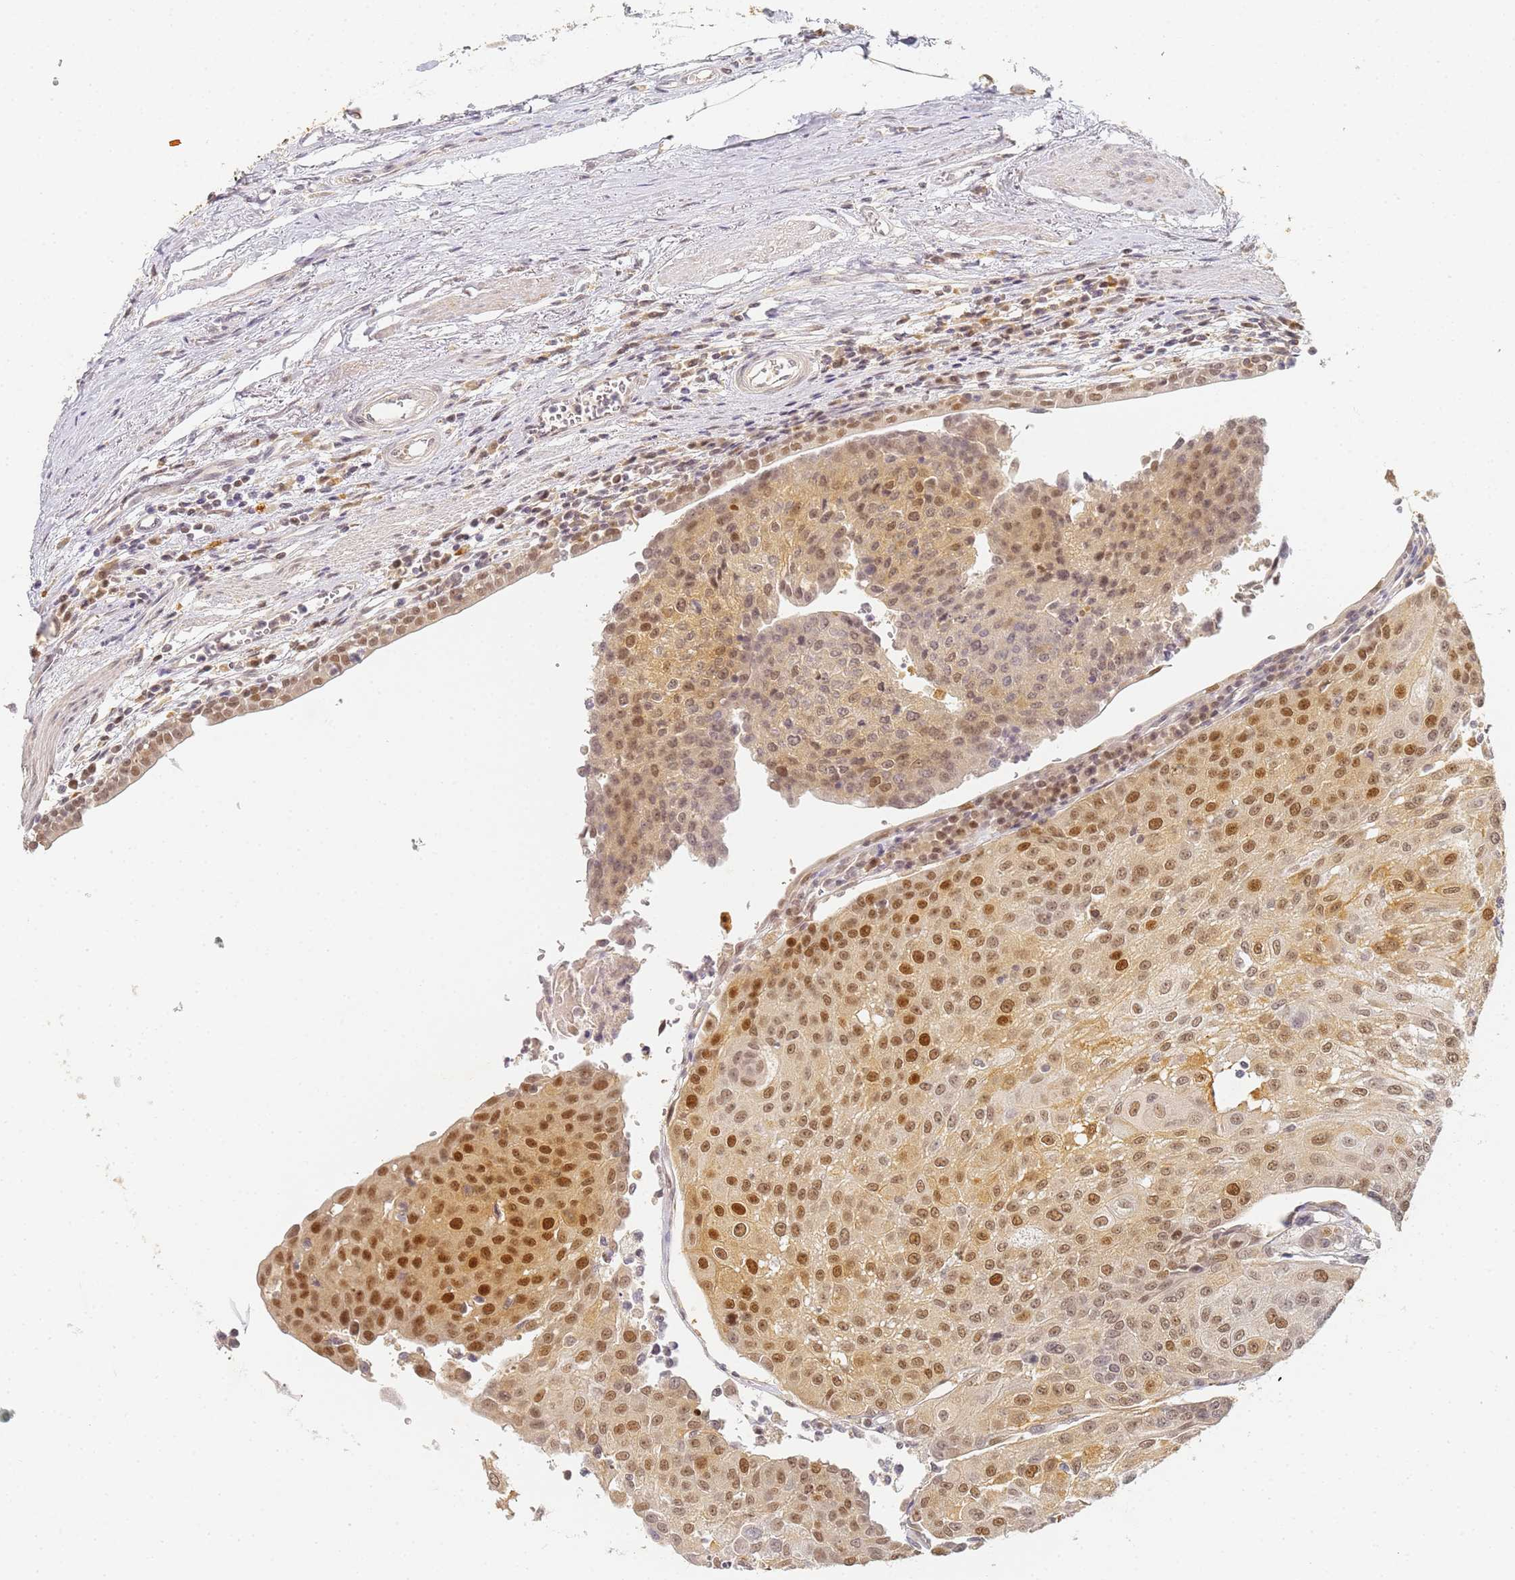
{"staining": {"intensity": "strong", "quantity": "25%-75%", "location": "nuclear"}, "tissue": "urothelial cancer", "cell_type": "Tumor cells", "image_type": "cancer", "snomed": [{"axis": "morphology", "description": "Urothelial carcinoma, High grade"}, {"axis": "topography", "description": "Urinary bladder"}], "caption": "Strong nuclear protein staining is identified in about 25%-75% of tumor cells in urothelial cancer. Immunohistochemistry stains the protein of interest in brown and the nuclei are stained blue.", "gene": "HMCES", "patient": {"sex": "female", "age": 85}}